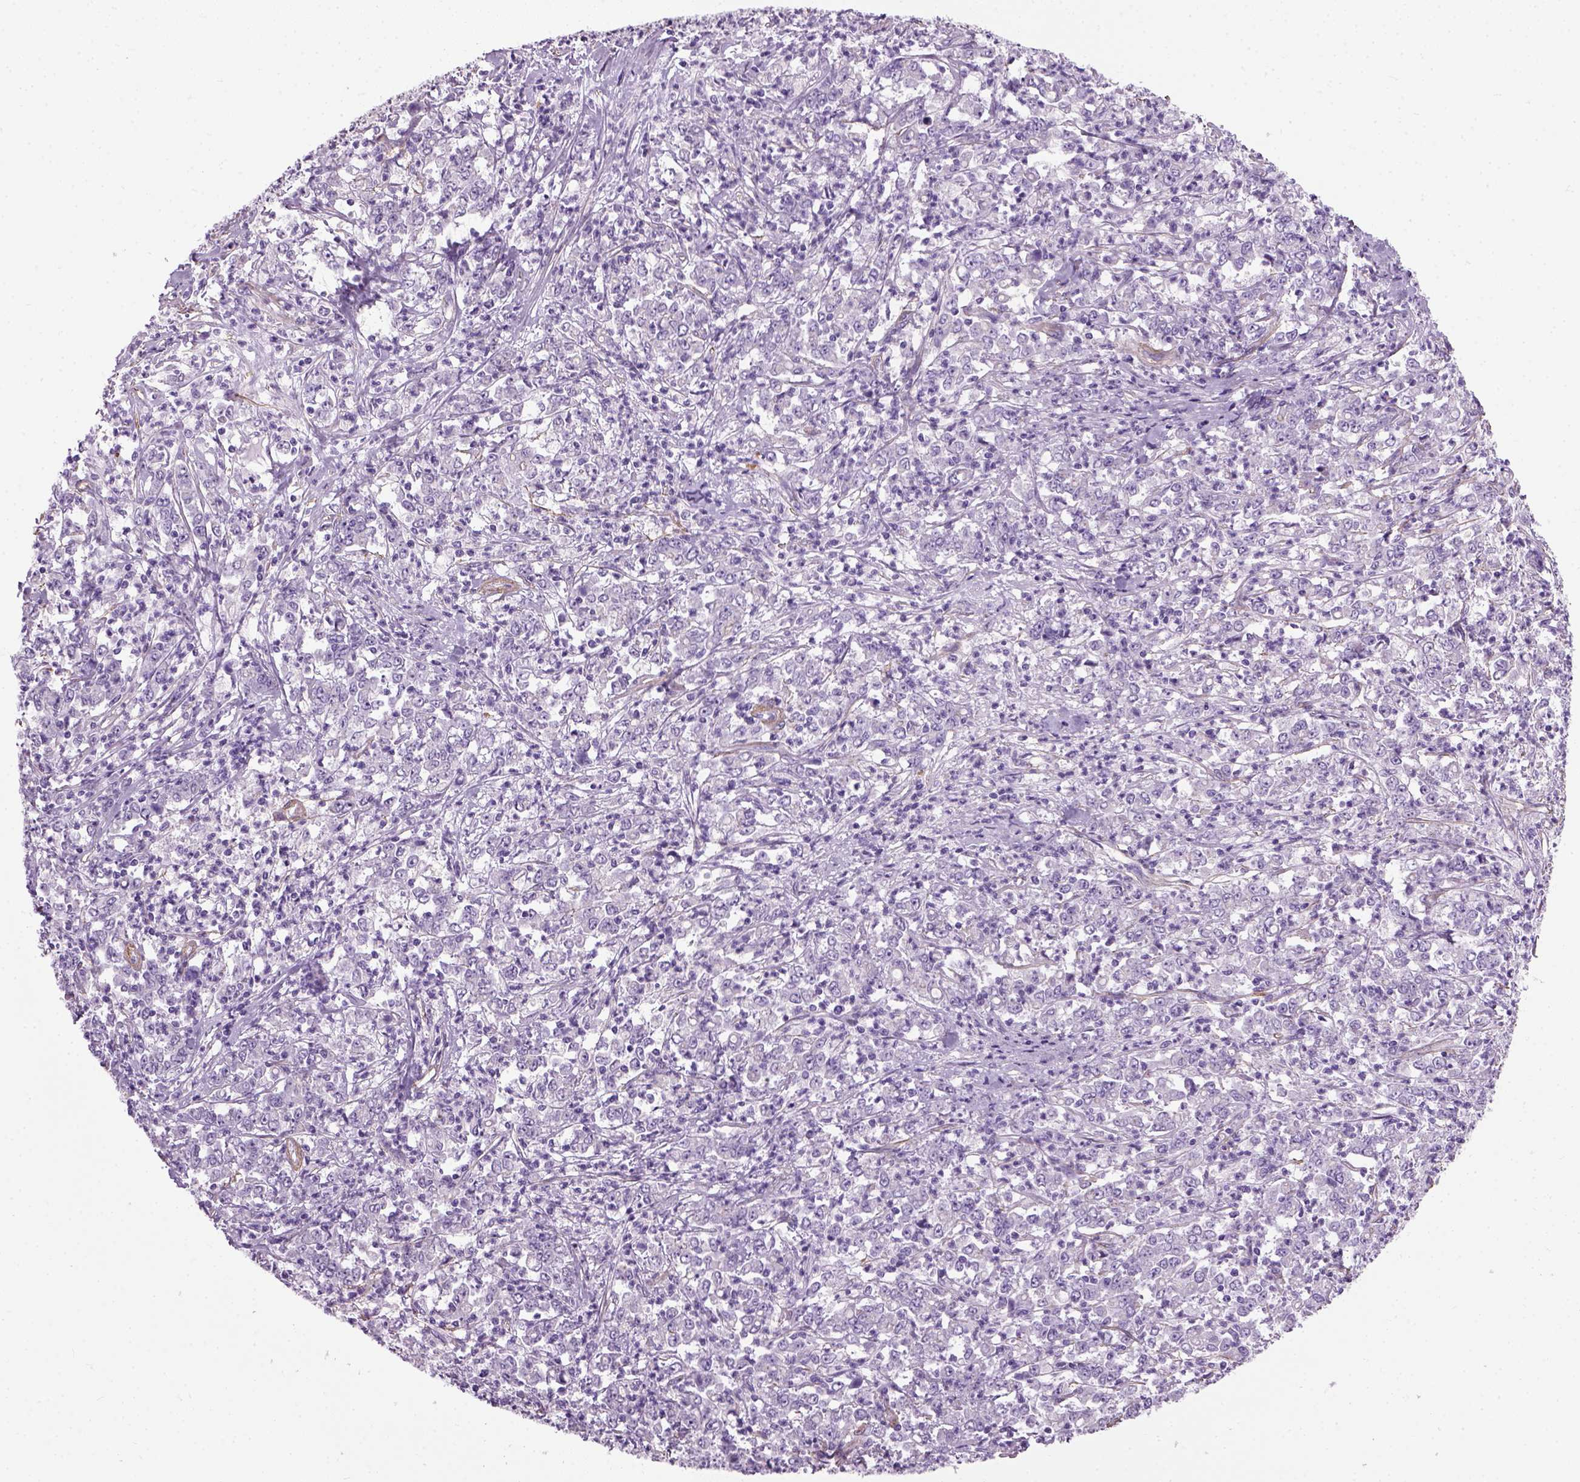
{"staining": {"intensity": "negative", "quantity": "none", "location": "none"}, "tissue": "stomach cancer", "cell_type": "Tumor cells", "image_type": "cancer", "snomed": [{"axis": "morphology", "description": "Adenocarcinoma, NOS"}, {"axis": "topography", "description": "Stomach, lower"}], "caption": "An immunohistochemistry photomicrograph of adenocarcinoma (stomach) is shown. There is no staining in tumor cells of adenocarcinoma (stomach).", "gene": "FAM161A", "patient": {"sex": "female", "age": 71}}